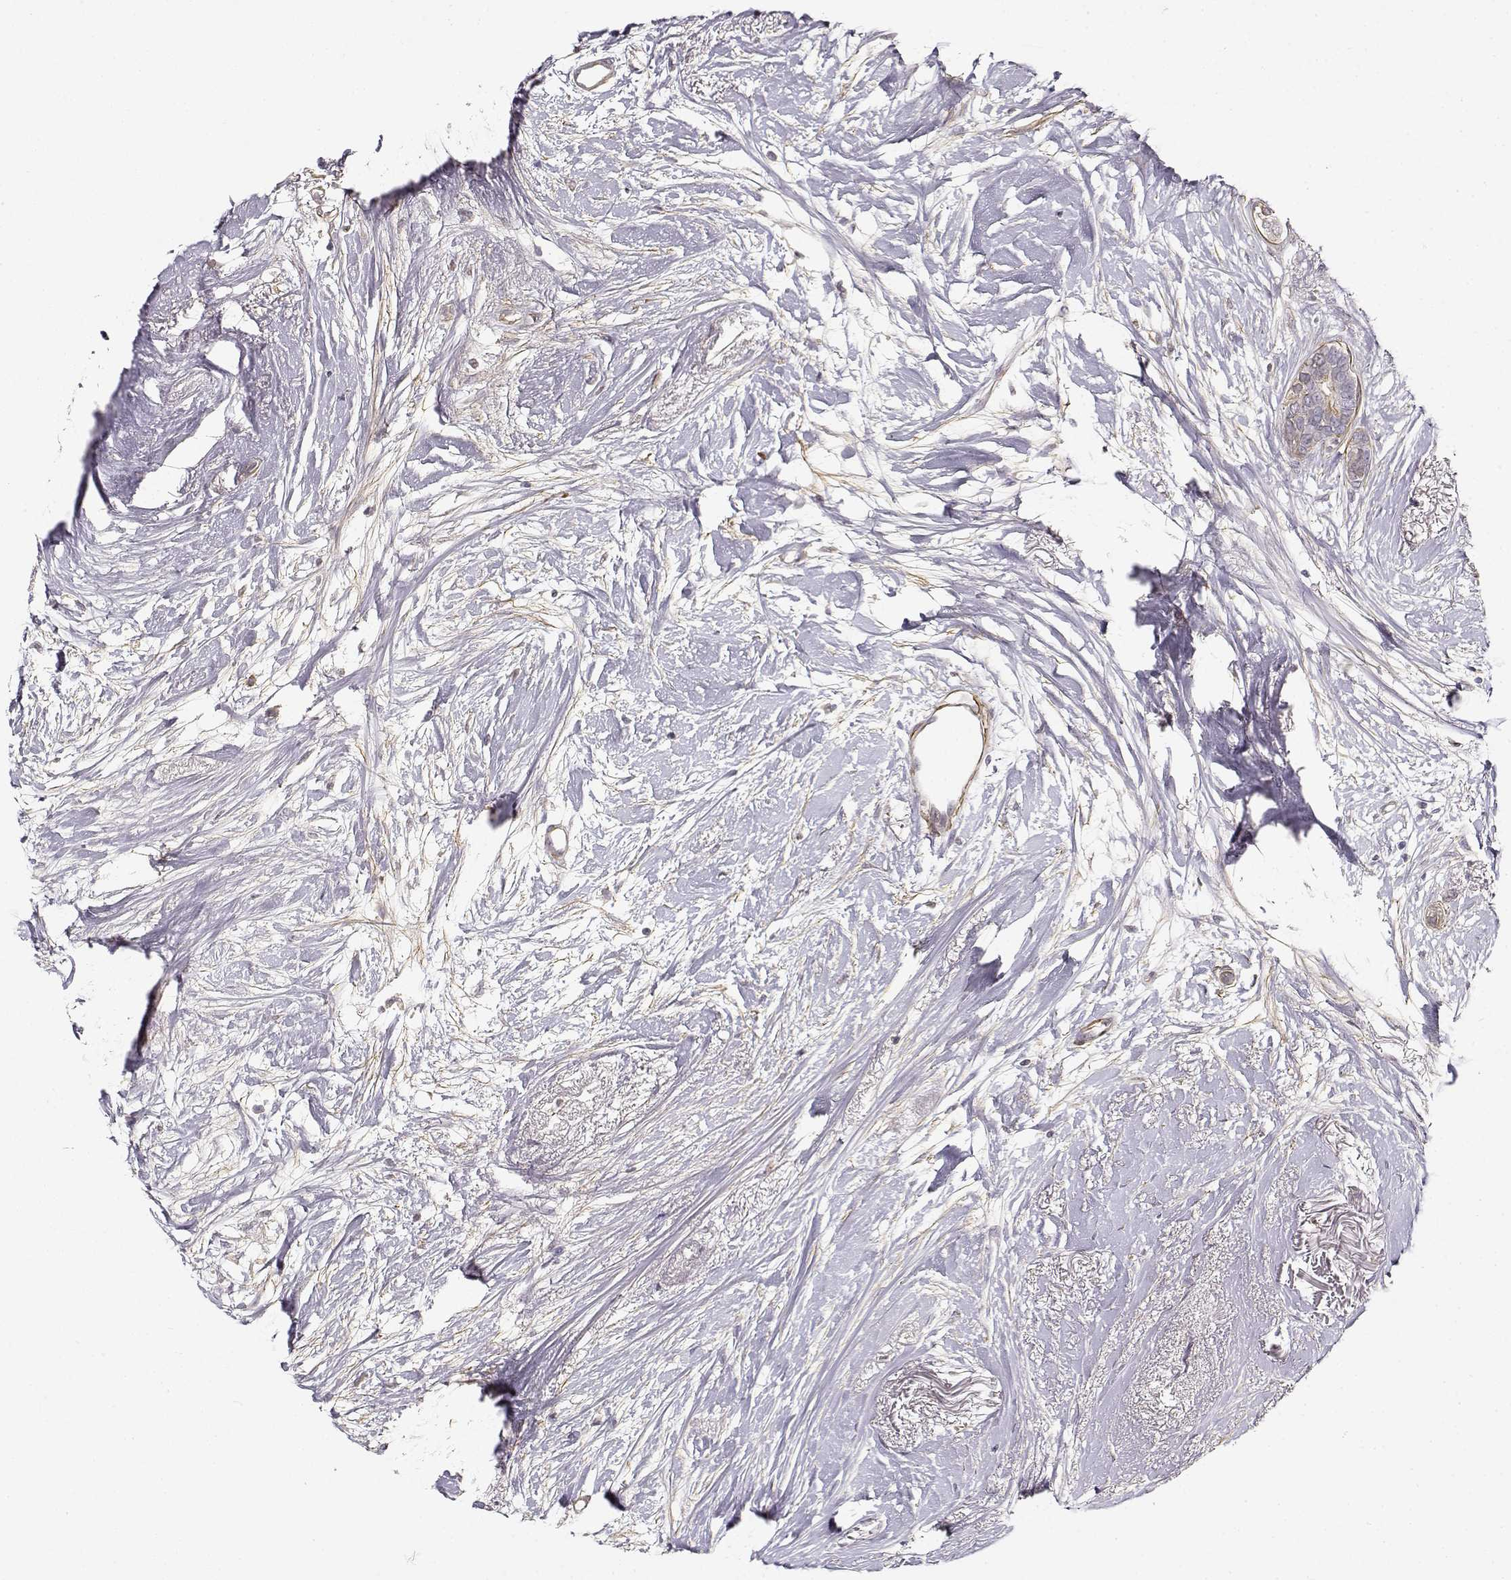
{"staining": {"intensity": "negative", "quantity": "none", "location": "none"}, "tissue": "breast cancer", "cell_type": "Tumor cells", "image_type": "cancer", "snomed": [{"axis": "morphology", "description": "Duct carcinoma"}, {"axis": "topography", "description": "Breast"}], "caption": "Protein analysis of intraductal carcinoma (breast) displays no significant staining in tumor cells.", "gene": "RGS9BP", "patient": {"sex": "female", "age": 40}}